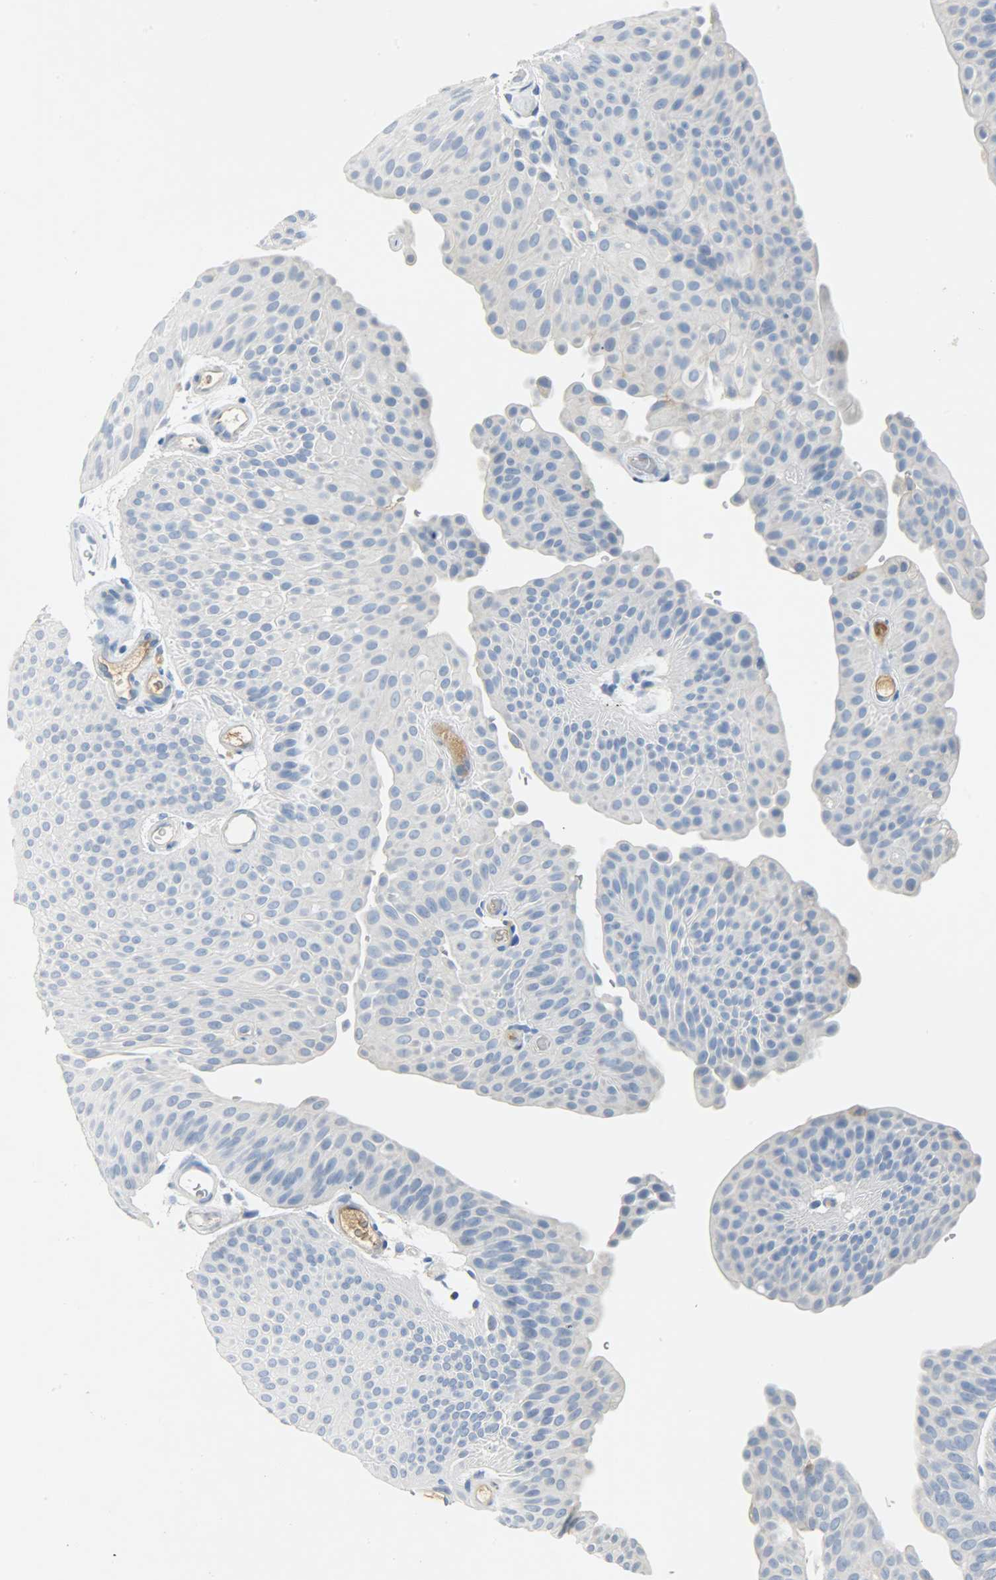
{"staining": {"intensity": "negative", "quantity": "none", "location": "none"}, "tissue": "urothelial cancer", "cell_type": "Tumor cells", "image_type": "cancer", "snomed": [{"axis": "morphology", "description": "Urothelial carcinoma, Low grade"}, {"axis": "topography", "description": "Urinary bladder"}], "caption": "Tumor cells are negative for brown protein staining in urothelial carcinoma (low-grade).", "gene": "CRP", "patient": {"sex": "female", "age": 60}}